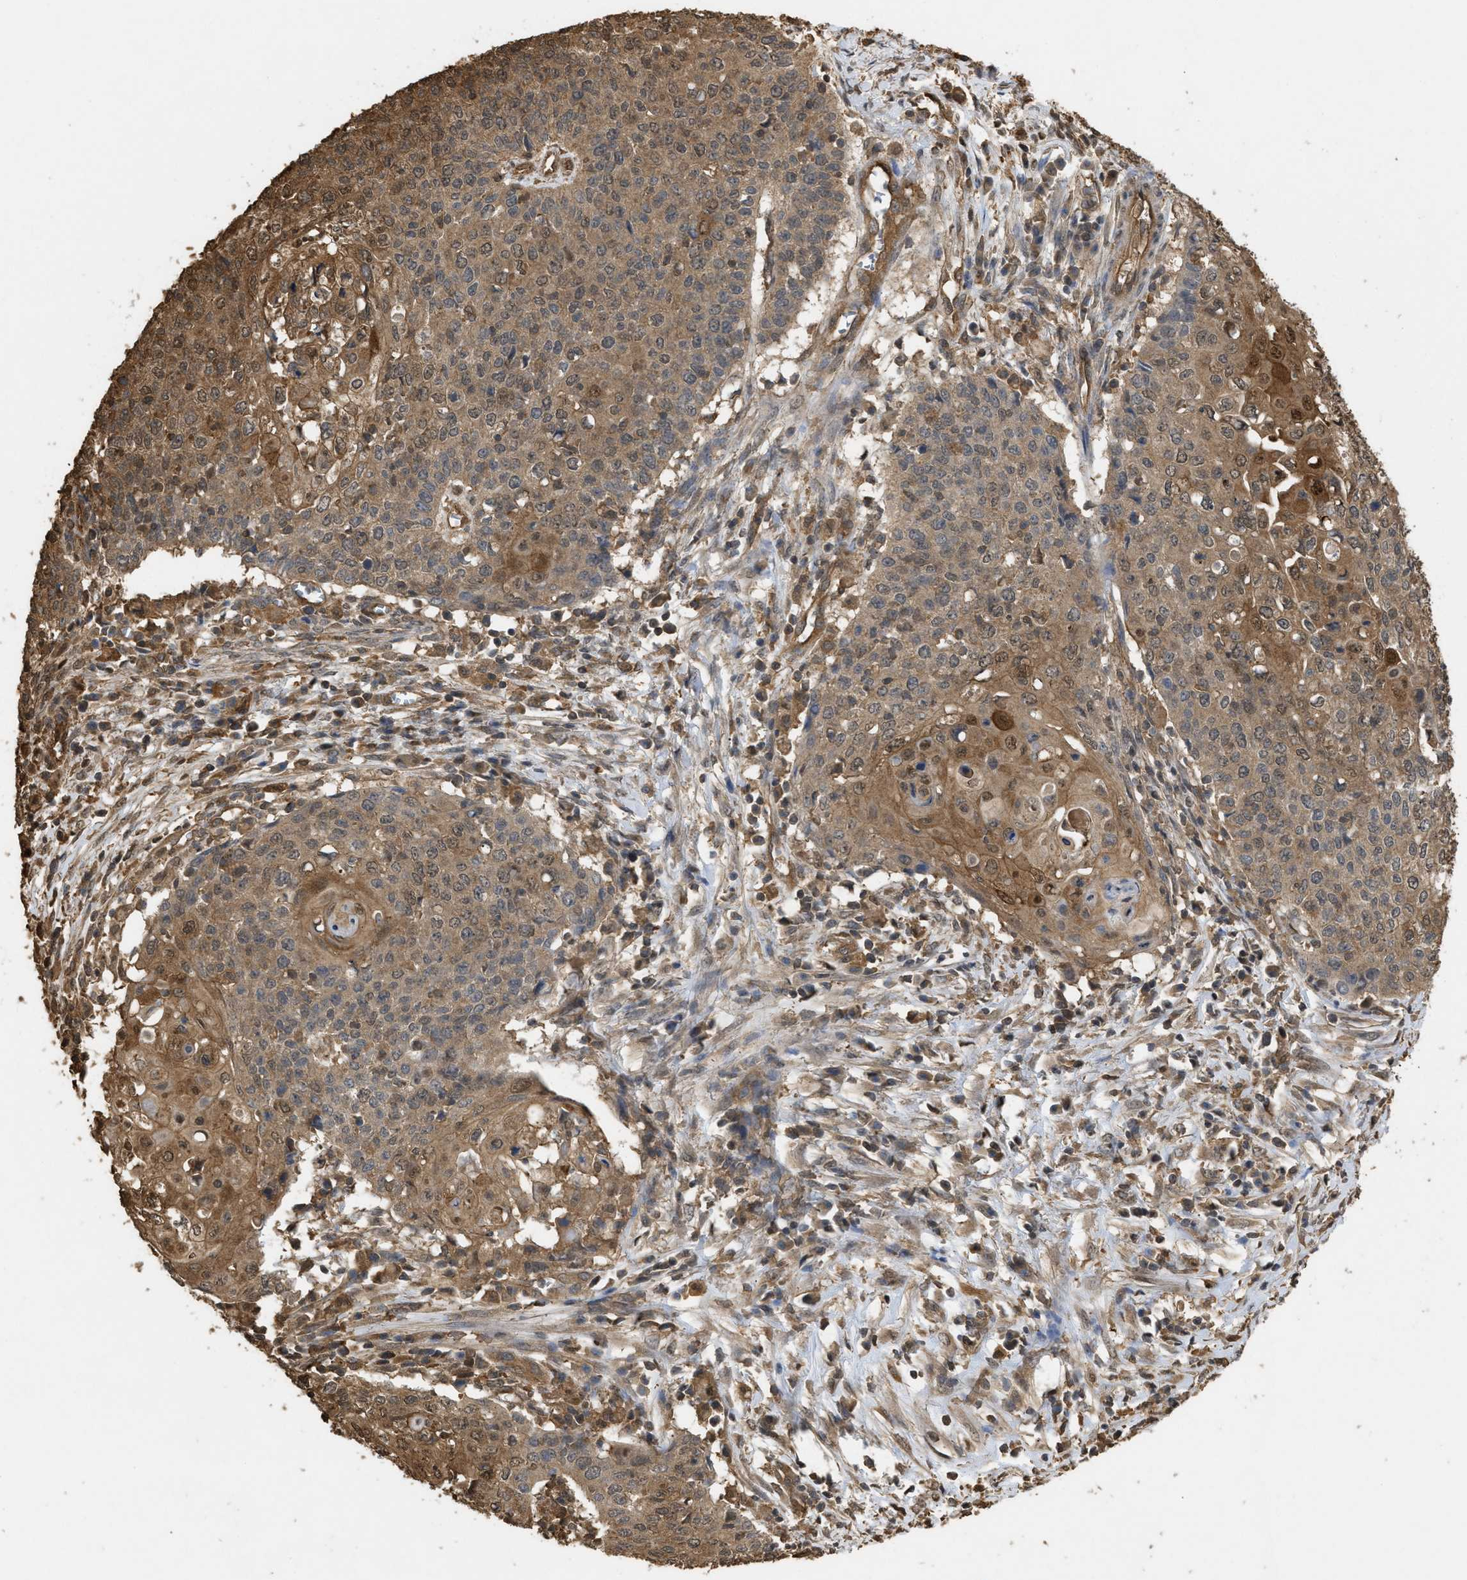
{"staining": {"intensity": "moderate", "quantity": ">75%", "location": "cytoplasmic/membranous"}, "tissue": "cervical cancer", "cell_type": "Tumor cells", "image_type": "cancer", "snomed": [{"axis": "morphology", "description": "Squamous cell carcinoma, NOS"}, {"axis": "topography", "description": "Cervix"}], "caption": "Squamous cell carcinoma (cervical) stained with a protein marker displays moderate staining in tumor cells.", "gene": "CALM1", "patient": {"sex": "female", "age": 39}}